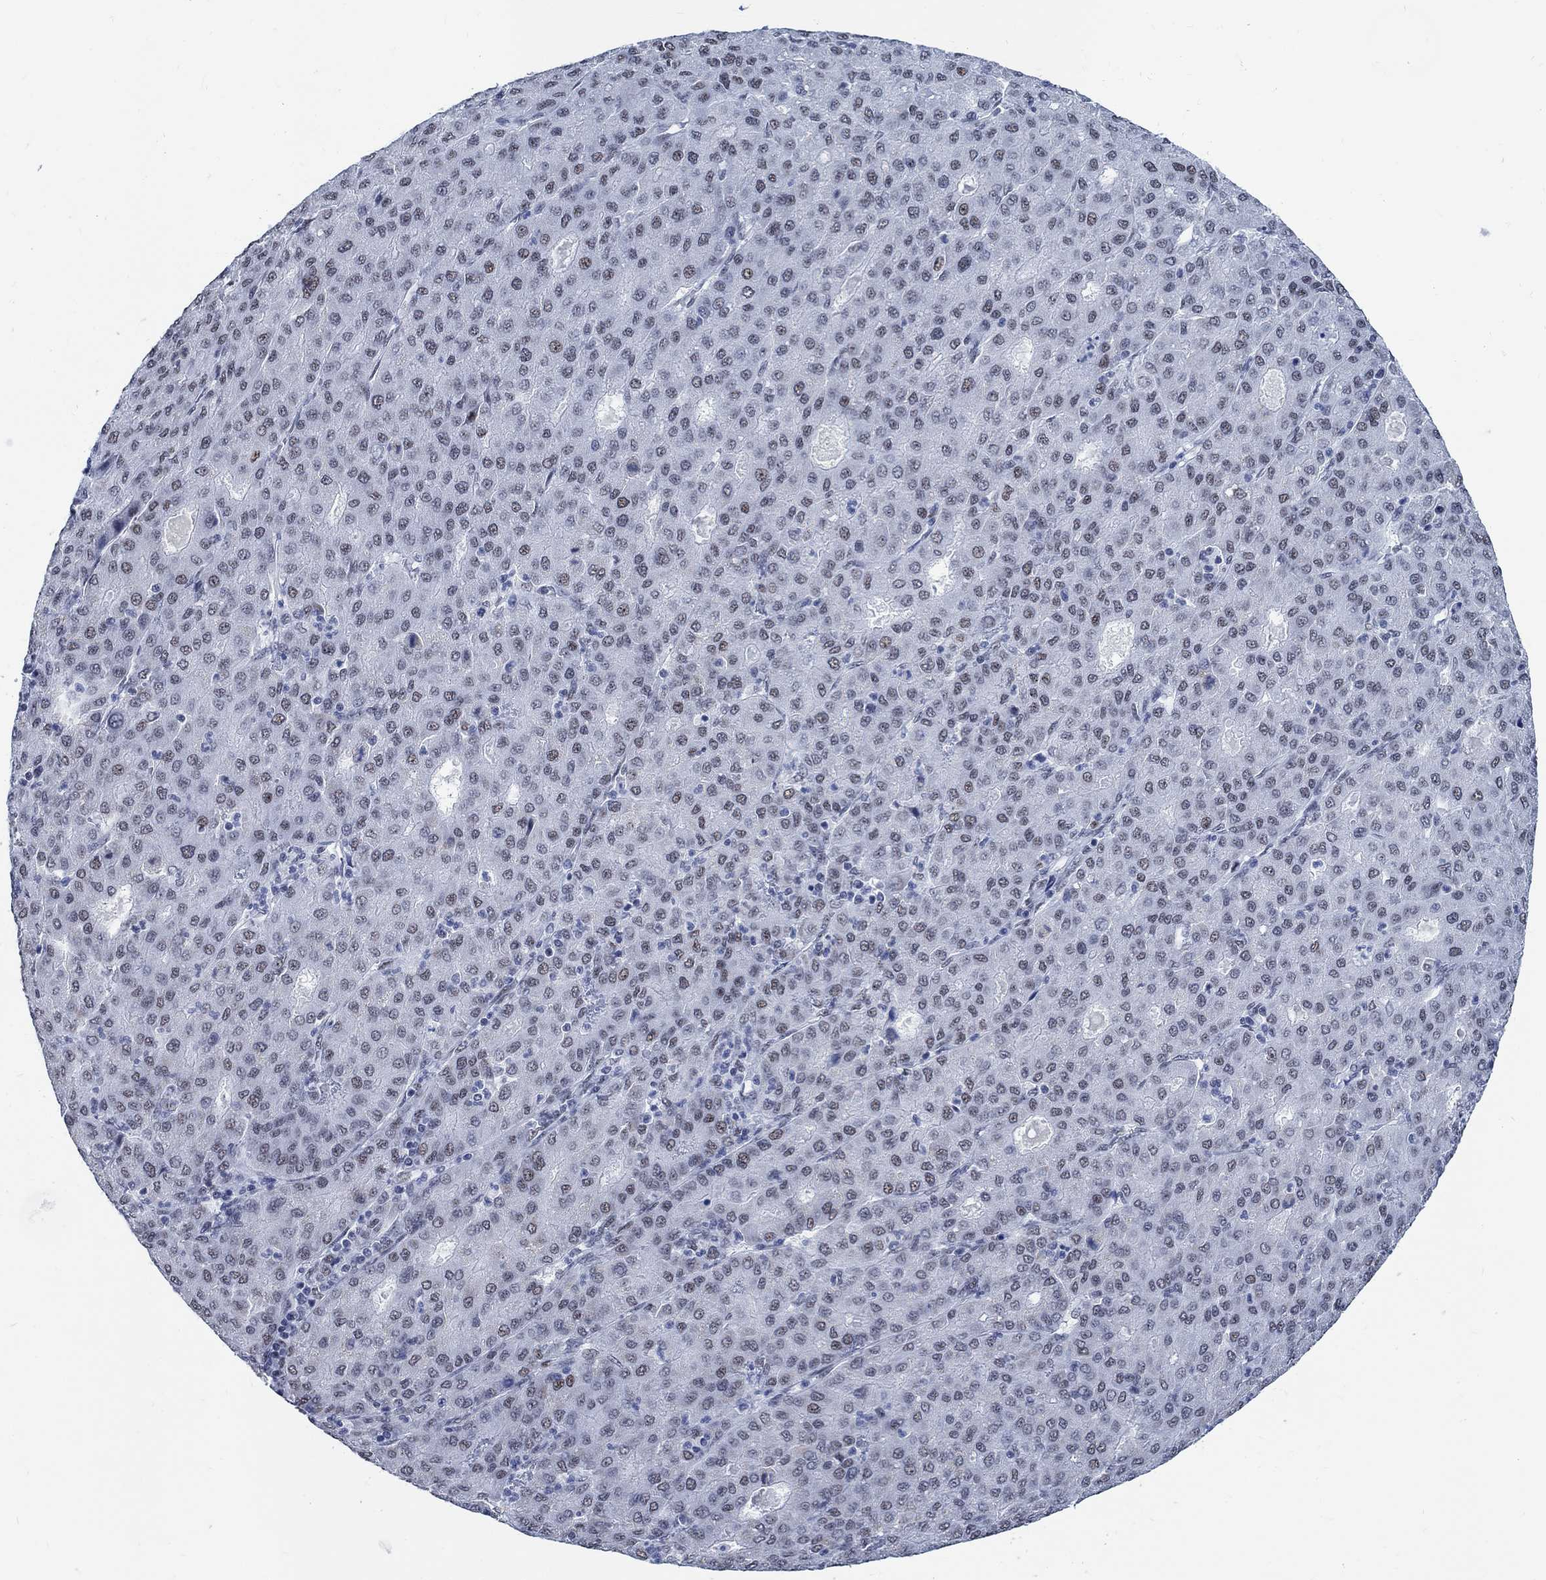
{"staining": {"intensity": "weak", "quantity": "<25%", "location": "nuclear"}, "tissue": "liver cancer", "cell_type": "Tumor cells", "image_type": "cancer", "snomed": [{"axis": "morphology", "description": "Carcinoma, Hepatocellular, NOS"}, {"axis": "topography", "description": "Liver"}], "caption": "There is no significant staining in tumor cells of liver cancer.", "gene": "DLK1", "patient": {"sex": "male", "age": 65}}